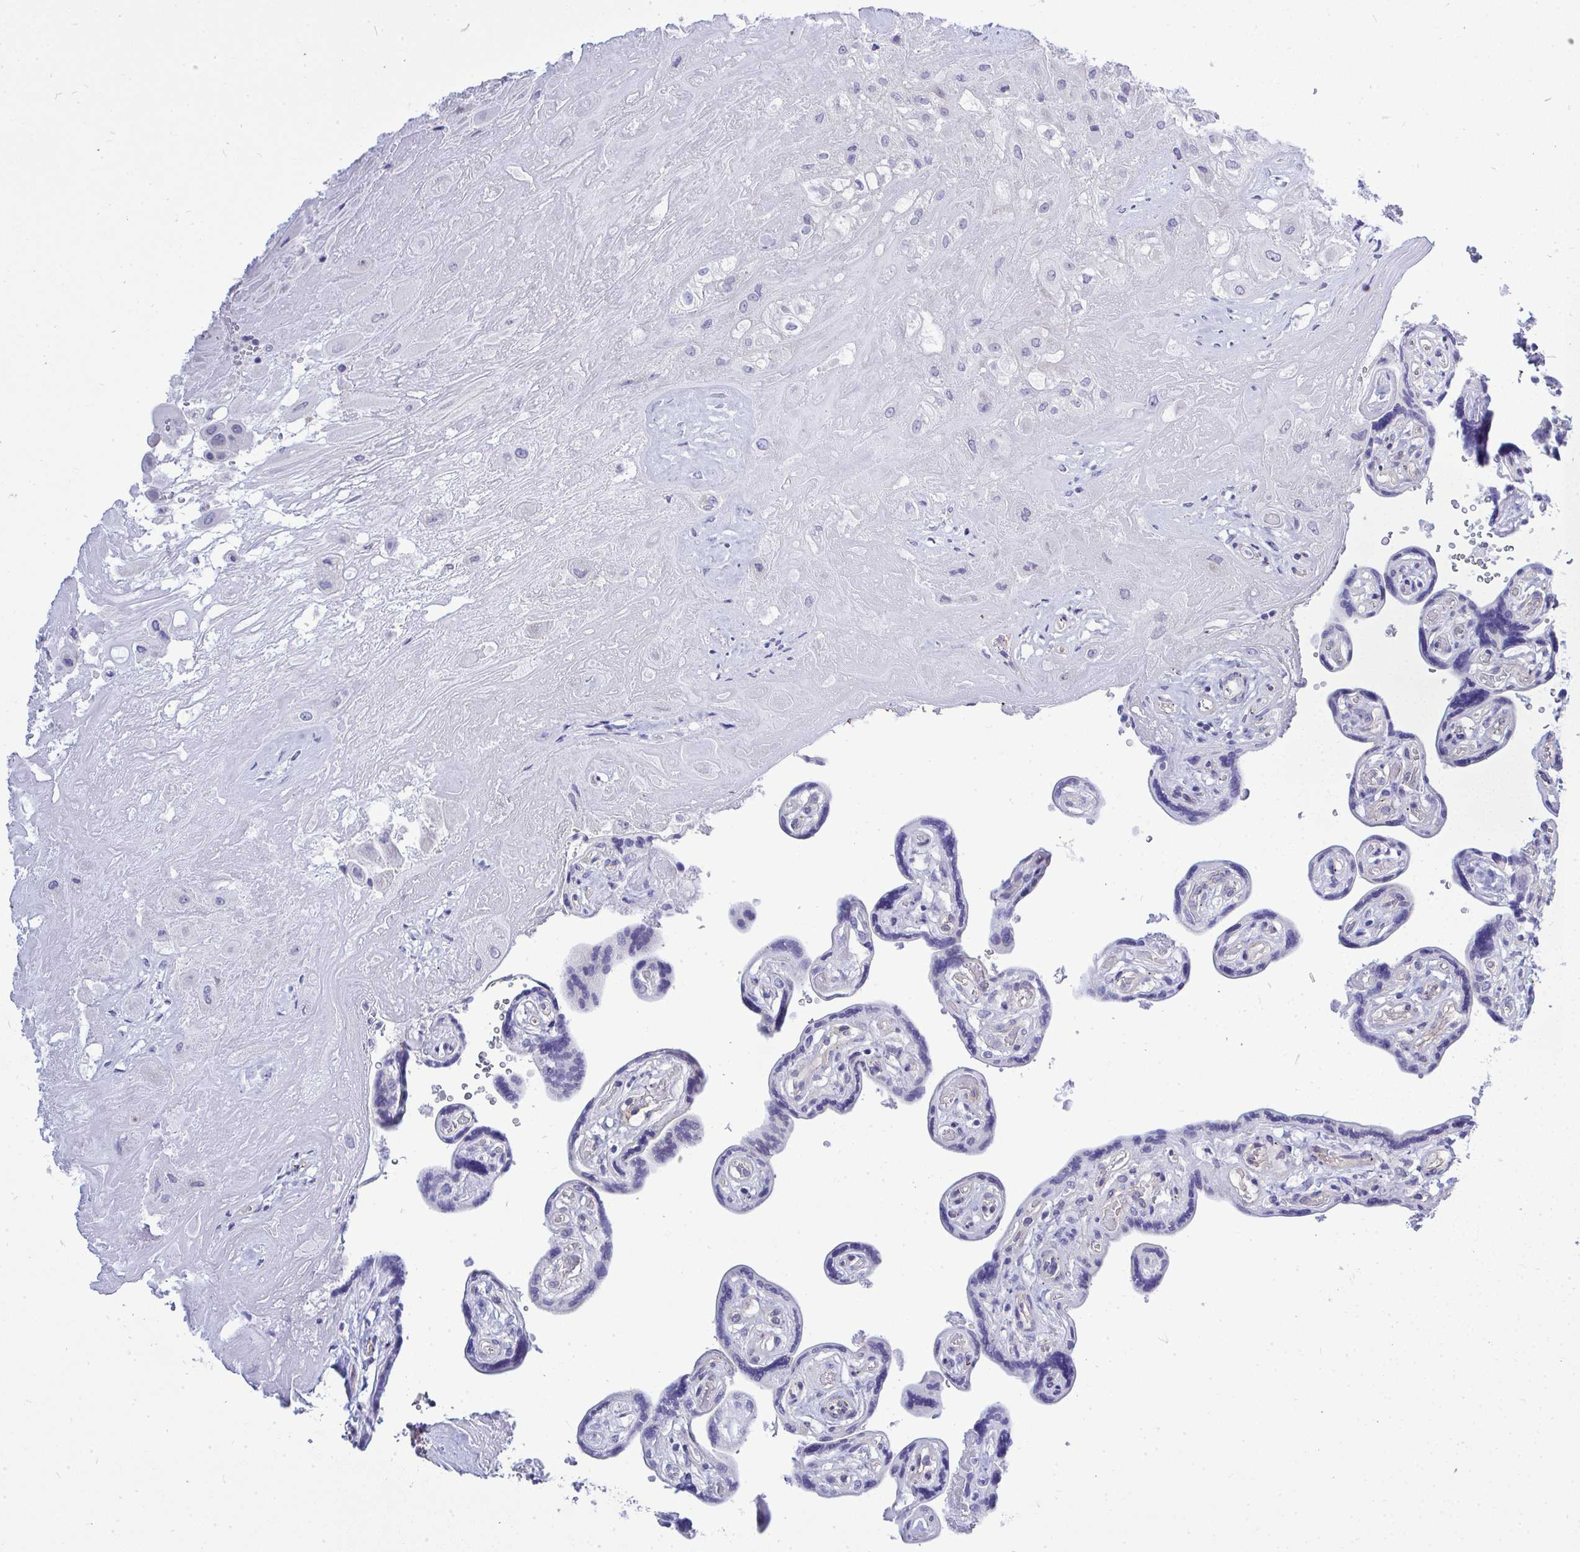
{"staining": {"intensity": "negative", "quantity": "none", "location": "none"}, "tissue": "placenta", "cell_type": "Decidual cells", "image_type": "normal", "snomed": [{"axis": "morphology", "description": "Normal tissue, NOS"}, {"axis": "topography", "description": "Placenta"}], "caption": "The photomicrograph displays no staining of decidual cells in unremarkable placenta.", "gene": "SLC25A51", "patient": {"sex": "female", "age": 32}}